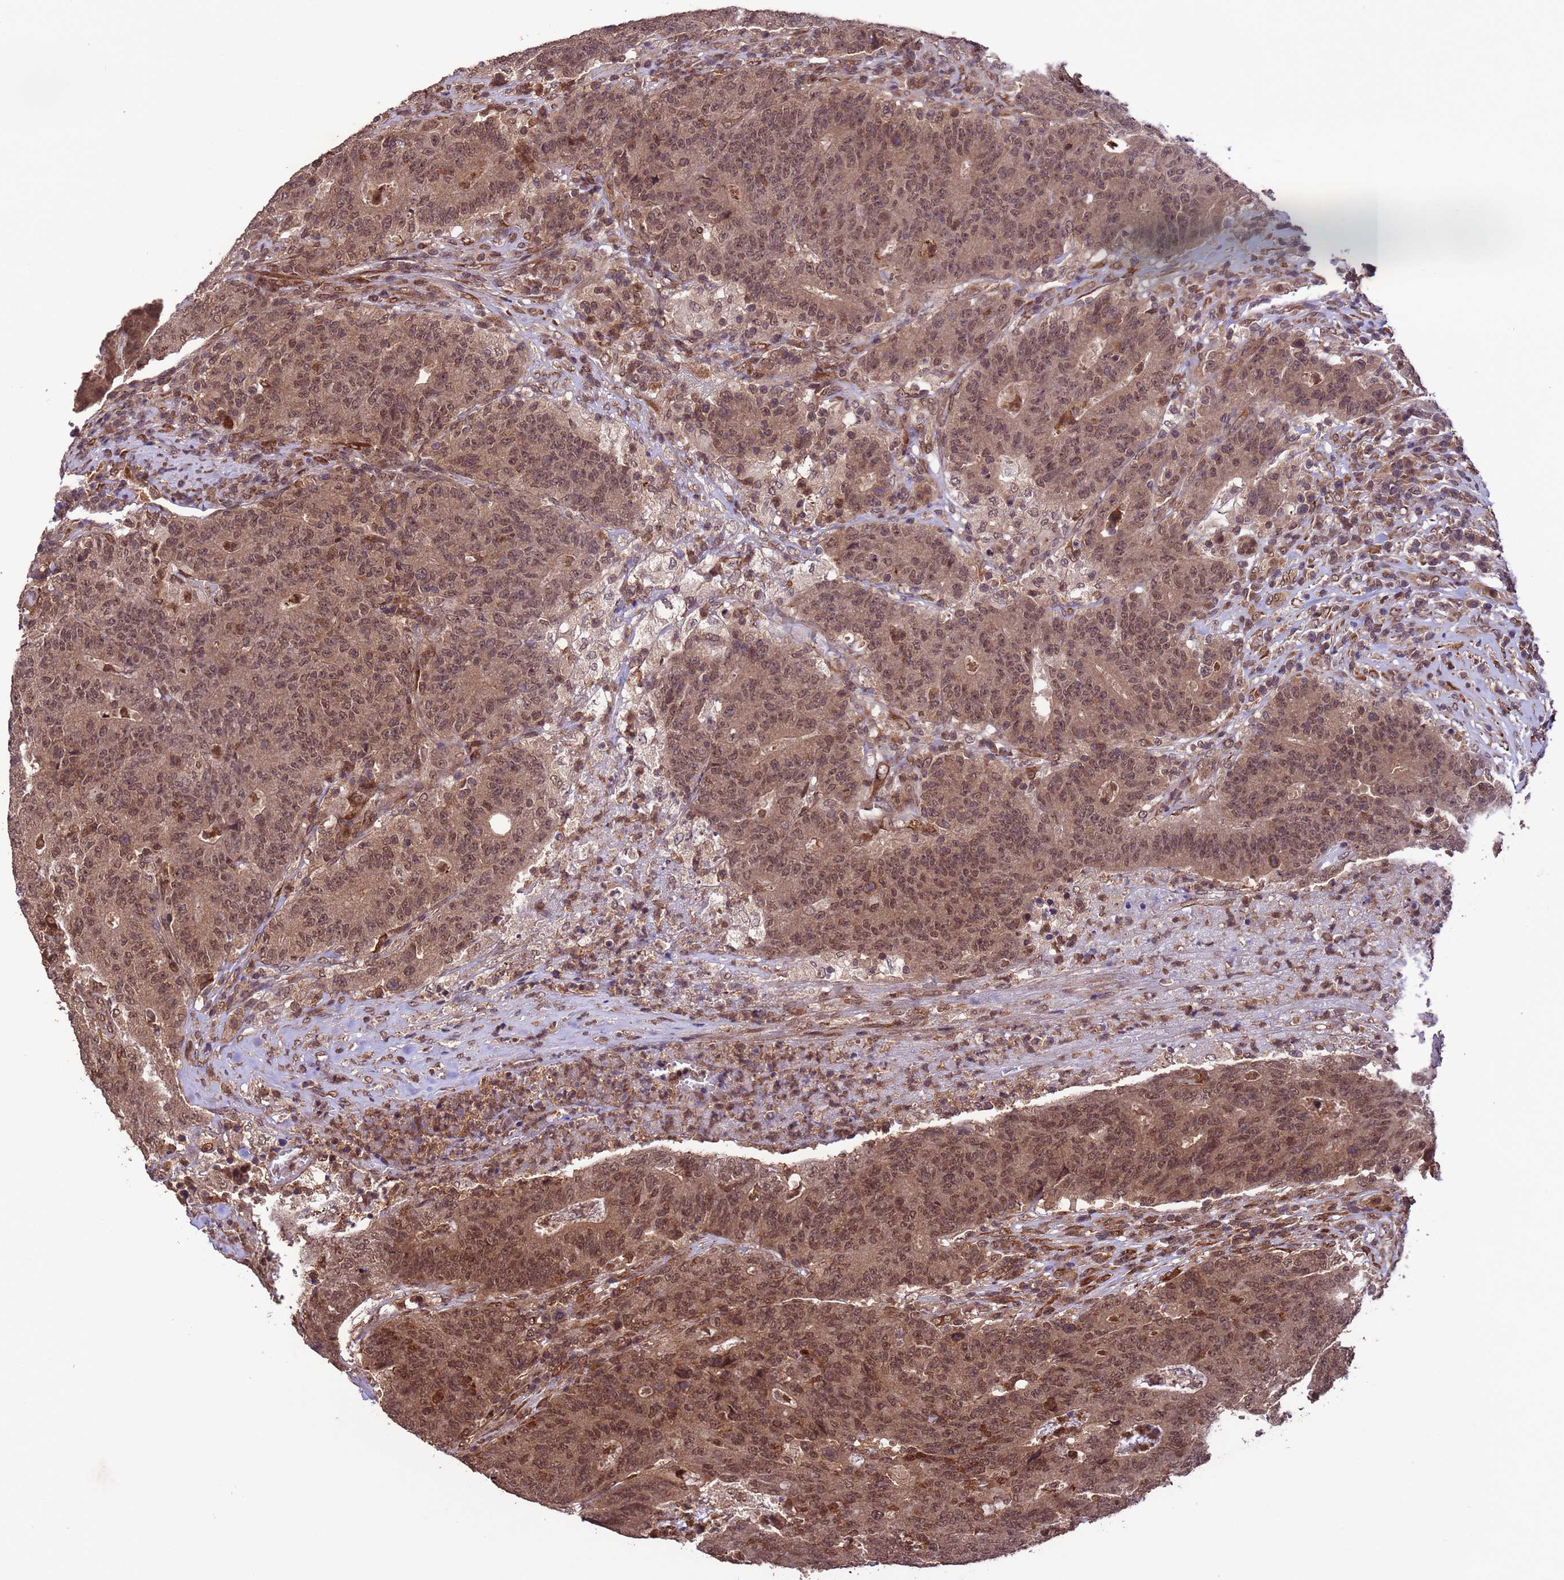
{"staining": {"intensity": "moderate", "quantity": ">75%", "location": "cytoplasmic/membranous,nuclear"}, "tissue": "colorectal cancer", "cell_type": "Tumor cells", "image_type": "cancer", "snomed": [{"axis": "morphology", "description": "Adenocarcinoma, NOS"}, {"axis": "topography", "description": "Colon"}], "caption": "Immunohistochemical staining of human colorectal adenocarcinoma displays medium levels of moderate cytoplasmic/membranous and nuclear protein staining in about >75% of tumor cells.", "gene": "VSTM4", "patient": {"sex": "female", "age": 75}}